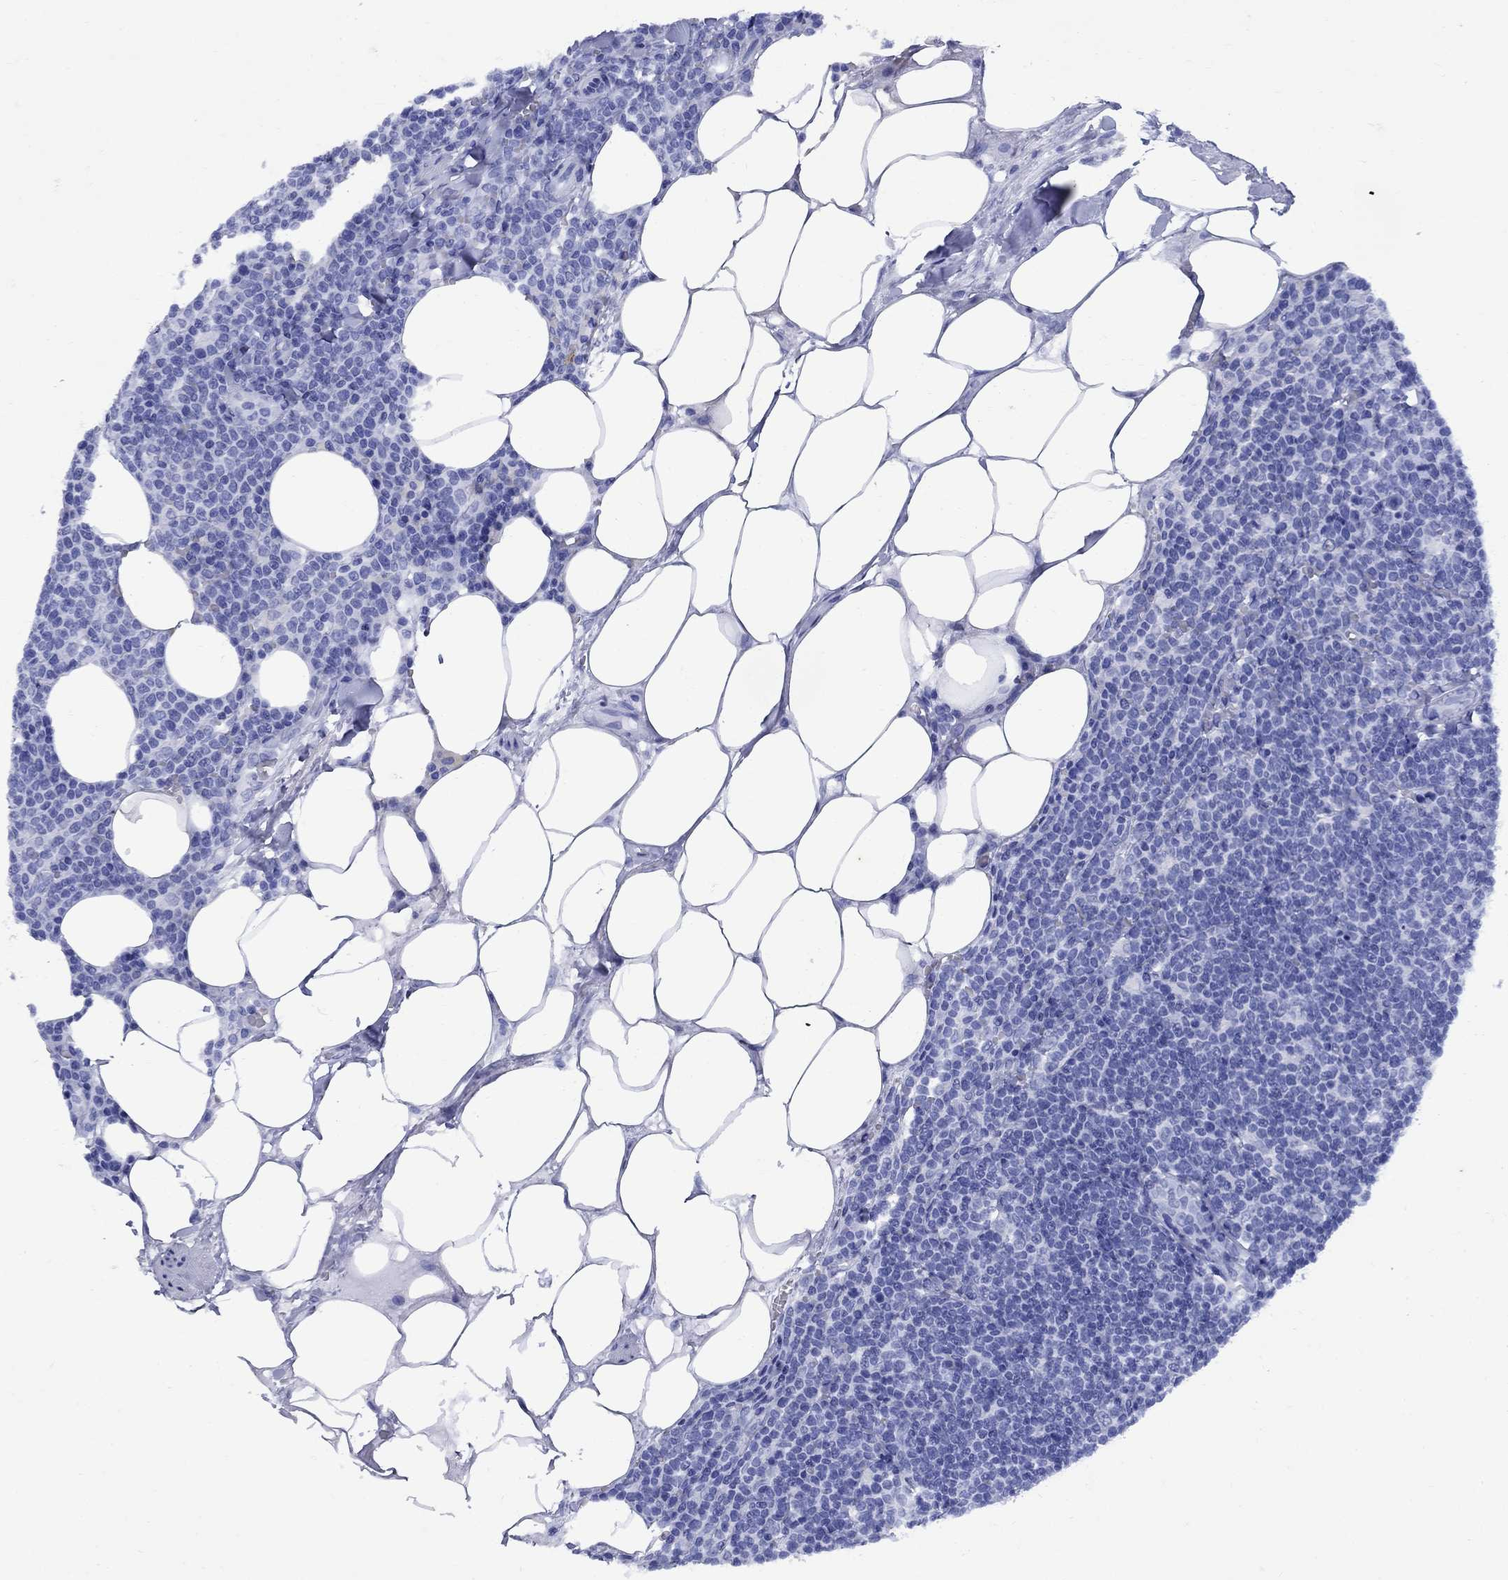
{"staining": {"intensity": "negative", "quantity": "none", "location": "none"}, "tissue": "lymphoma", "cell_type": "Tumor cells", "image_type": "cancer", "snomed": [{"axis": "morphology", "description": "Malignant lymphoma, non-Hodgkin's type, High grade"}, {"axis": "topography", "description": "Lymph node"}], "caption": "Tumor cells are negative for brown protein staining in malignant lymphoma, non-Hodgkin's type (high-grade).", "gene": "CD1A", "patient": {"sex": "male", "age": 61}}